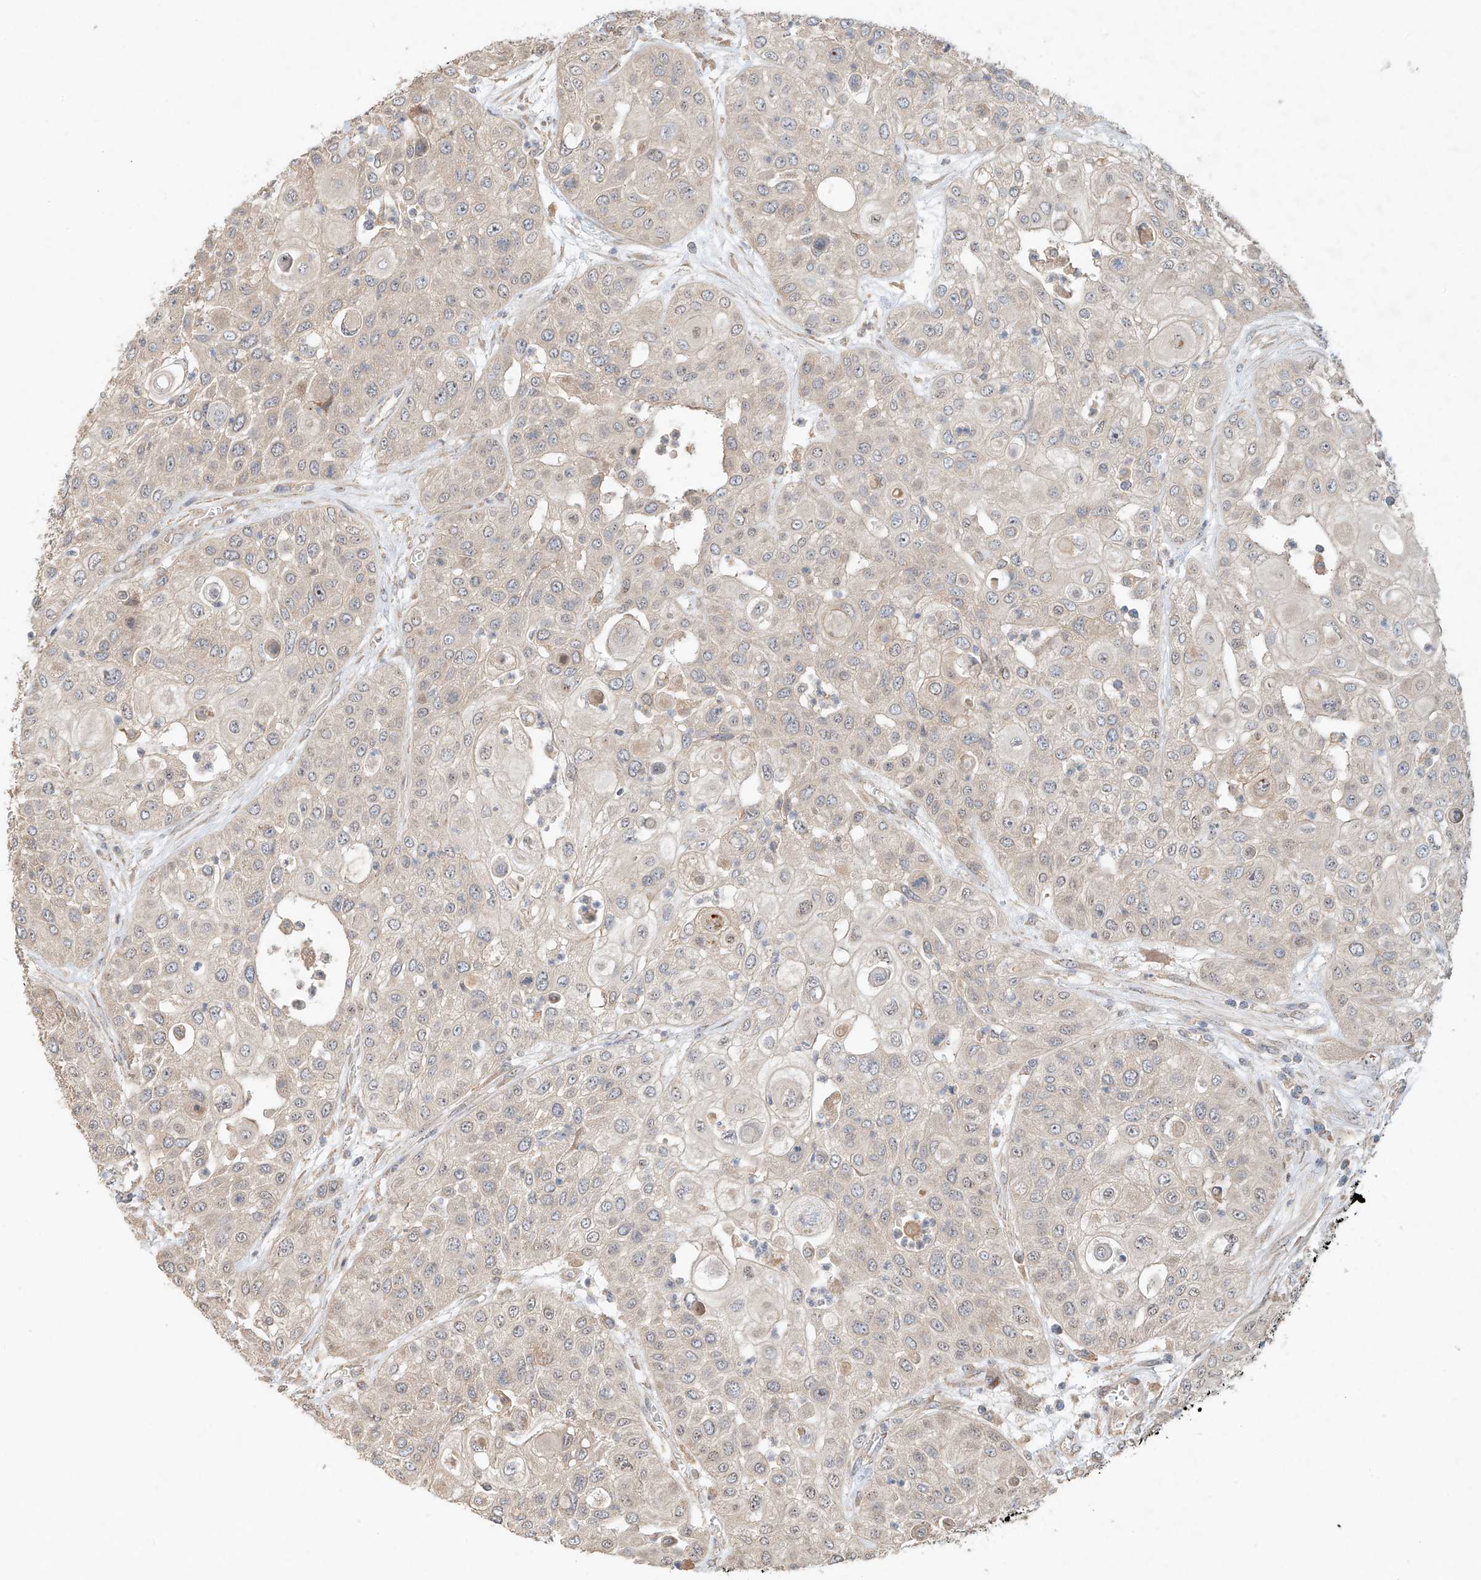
{"staining": {"intensity": "negative", "quantity": "none", "location": "none"}, "tissue": "urothelial cancer", "cell_type": "Tumor cells", "image_type": "cancer", "snomed": [{"axis": "morphology", "description": "Urothelial carcinoma, High grade"}, {"axis": "topography", "description": "Urinary bladder"}], "caption": "Human urothelial carcinoma (high-grade) stained for a protein using IHC displays no staining in tumor cells.", "gene": "TMEM61", "patient": {"sex": "female", "age": 79}}